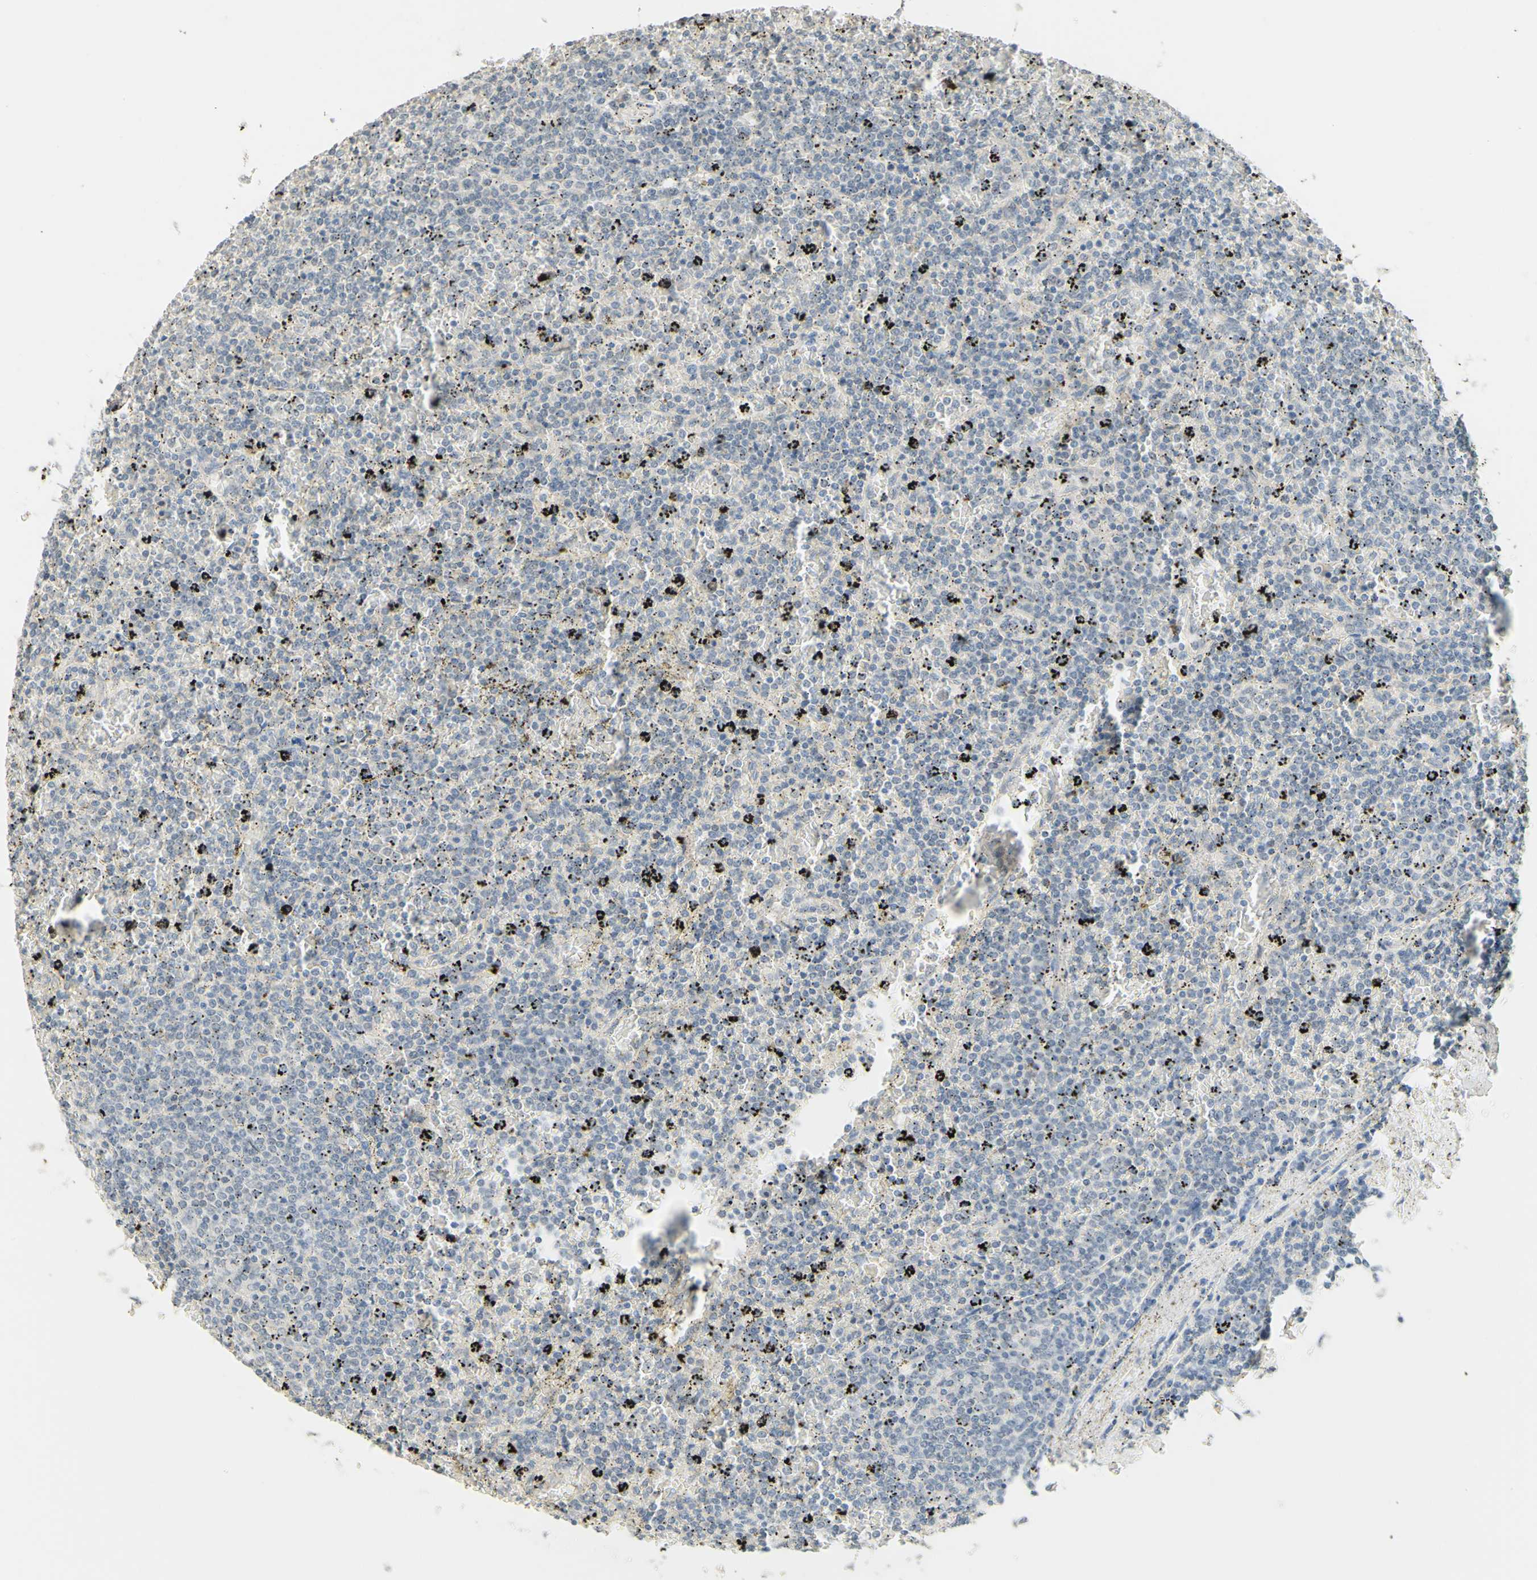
{"staining": {"intensity": "negative", "quantity": "none", "location": "none"}, "tissue": "lymphoma", "cell_type": "Tumor cells", "image_type": "cancer", "snomed": [{"axis": "morphology", "description": "Malignant lymphoma, non-Hodgkin's type, Low grade"}, {"axis": "topography", "description": "Spleen"}], "caption": "Immunohistochemistry (IHC) histopathology image of lymphoma stained for a protein (brown), which demonstrates no staining in tumor cells.", "gene": "MAG", "patient": {"sex": "female", "age": 77}}